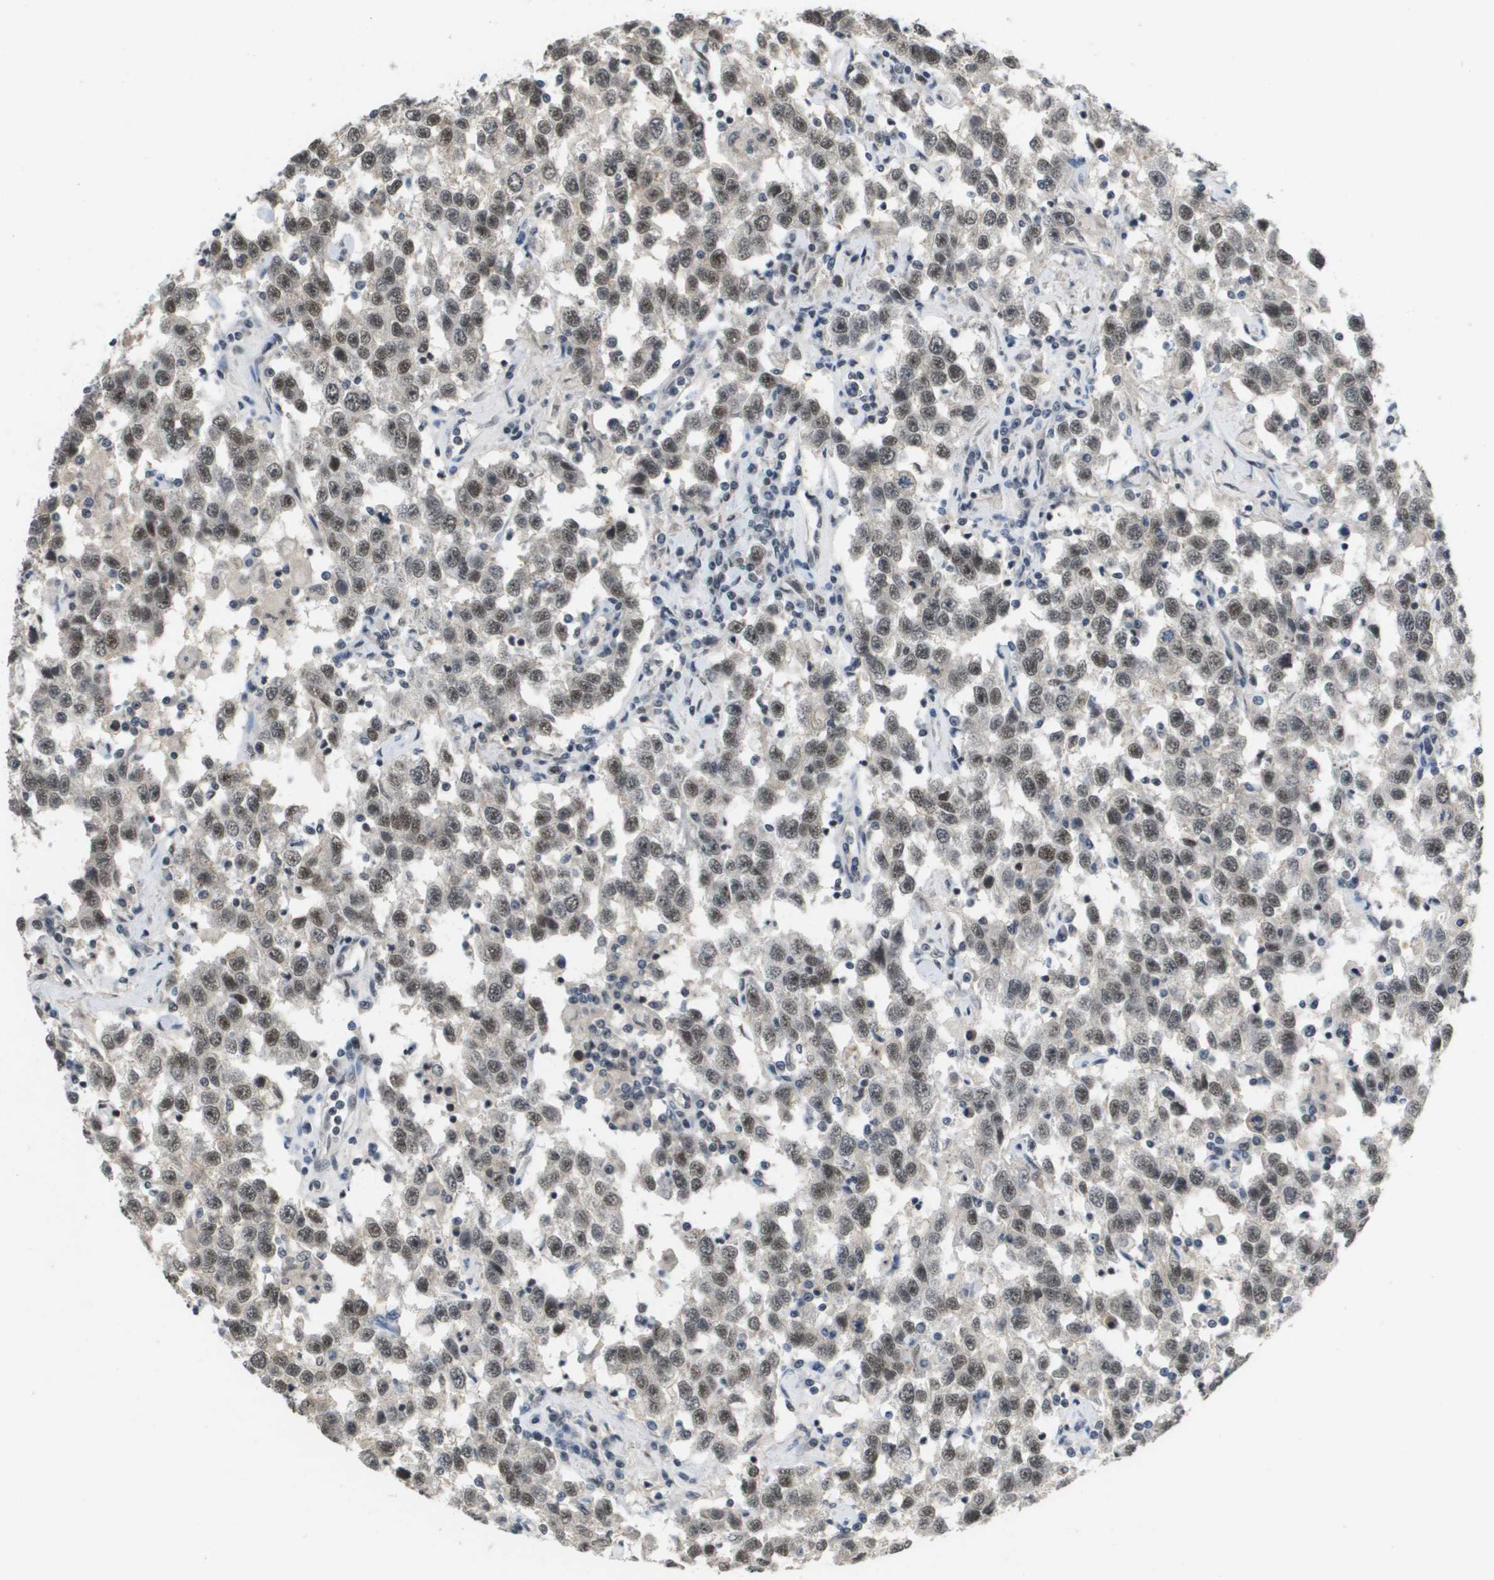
{"staining": {"intensity": "weak", "quantity": ">75%", "location": "nuclear"}, "tissue": "testis cancer", "cell_type": "Tumor cells", "image_type": "cancer", "snomed": [{"axis": "morphology", "description": "Seminoma, NOS"}, {"axis": "topography", "description": "Testis"}], "caption": "An image showing weak nuclear positivity in approximately >75% of tumor cells in testis seminoma, as visualized by brown immunohistochemical staining.", "gene": "ISY1", "patient": {"sex": "male", "age": 41}}